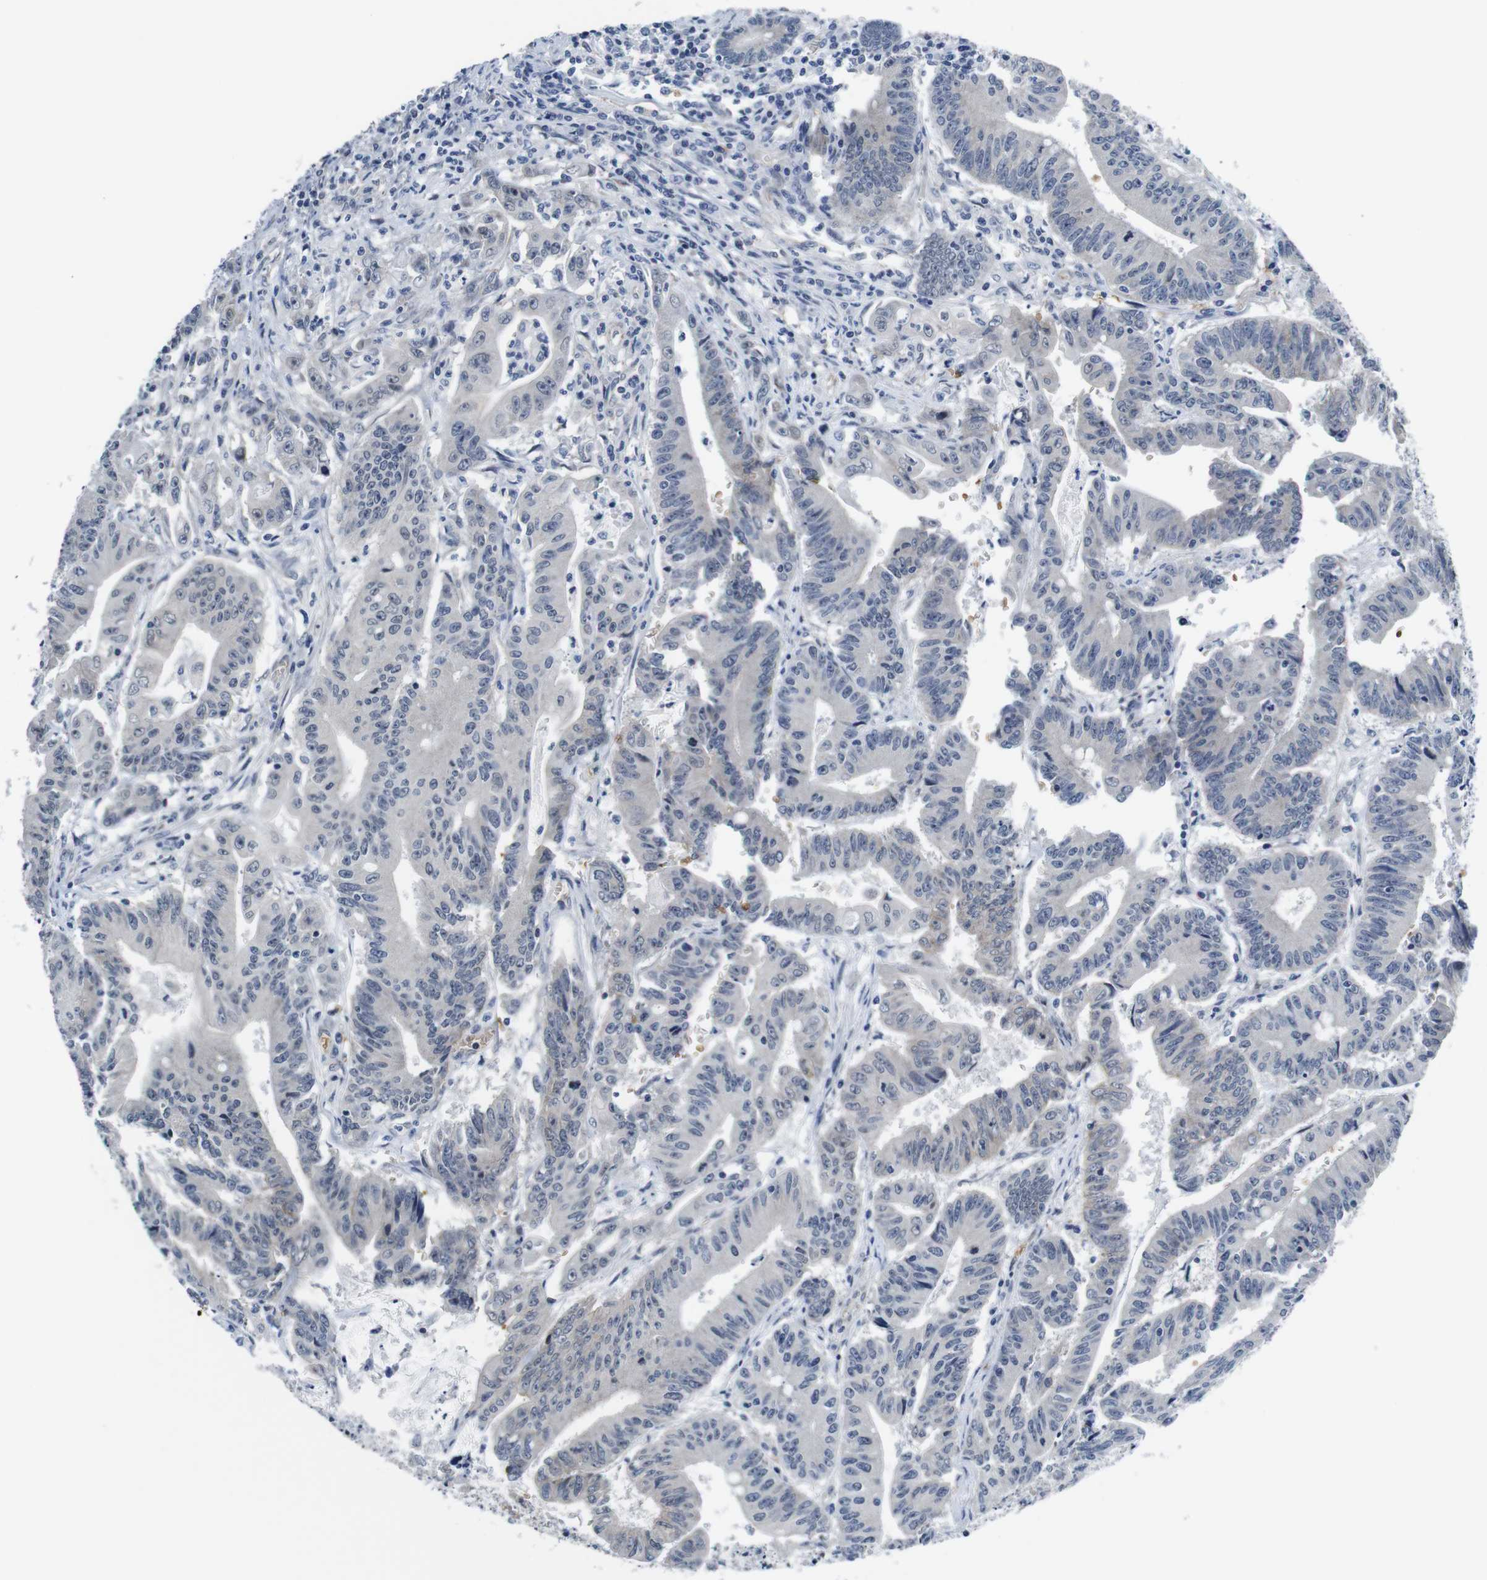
{"staining": {"intensity": "negative", "quantity": "none", "location": "none"}, "tissue": "colorectal cancer", "cell_type": "Tumor cells", "image_type": "cancer", "snomed": [{"axis": "morphology", "description": "Adenocarcinoma, NOS"}, {"axis": "topography", "description": "Colon"}], "caption": "Tumor cells show no significant positivity in adenocarcinoma (colorectal).", "gene": "SOCS3", "patient": {"sex": "male", "age": 45}}